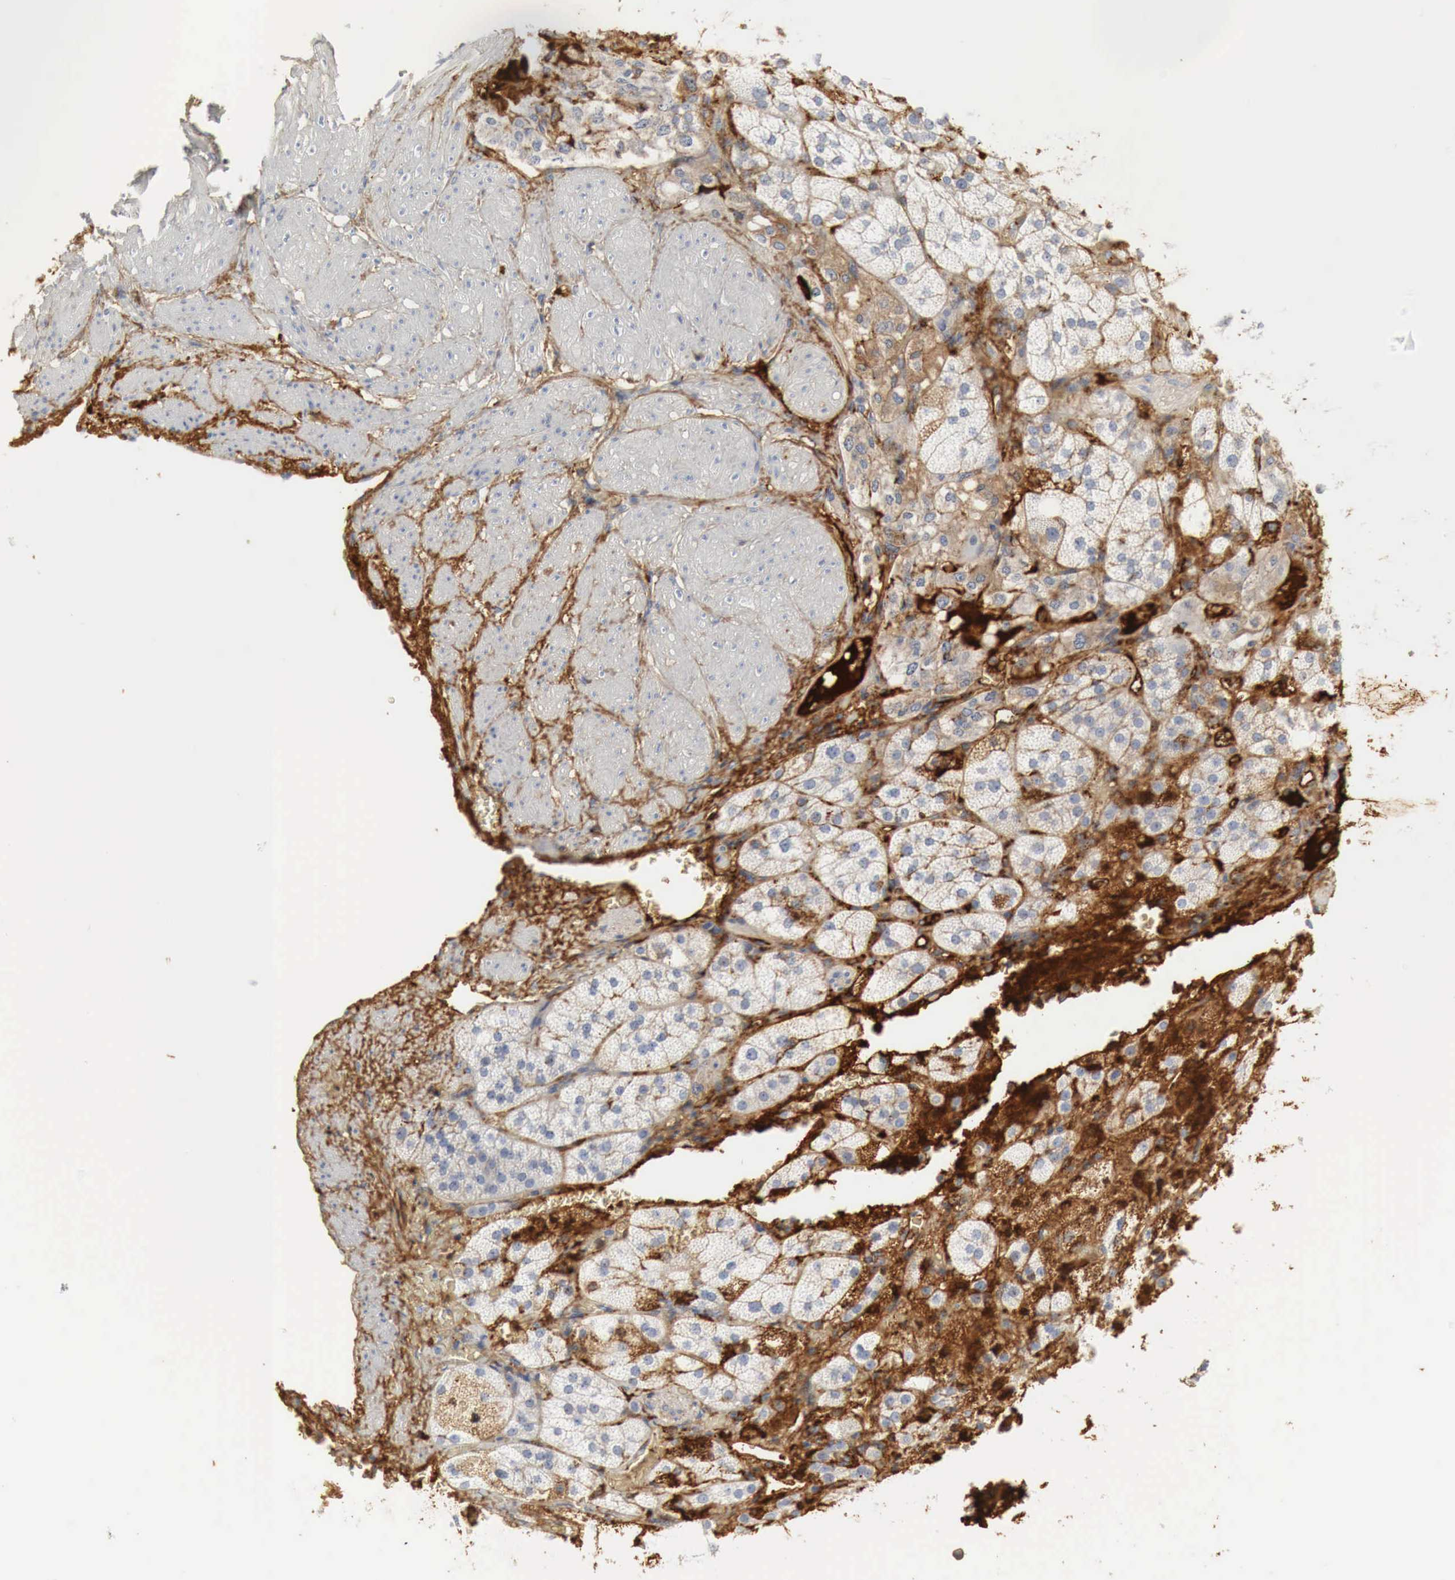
{"staining": {"intensity": "strong", "quantity": ">75%", "location": "cytoplasmic/membranous"}, "tissue": "adrenal gland", "cell_type": "Glandular cells", "image_type": "normal", "snomed": [{"axis": "morphology", "description": "Normal tissue, NOS"}, {"axis": "topography", "description": "Adrenal gland"}], "caption": "Normal adrenal gland reveals strong cytoplasmic/membranous positivity in approximately >75% of glandular cells, visualized by immunohistochemistry.", "gene": "IGLC3", "patient": {"sex": "female", "age": 60}}